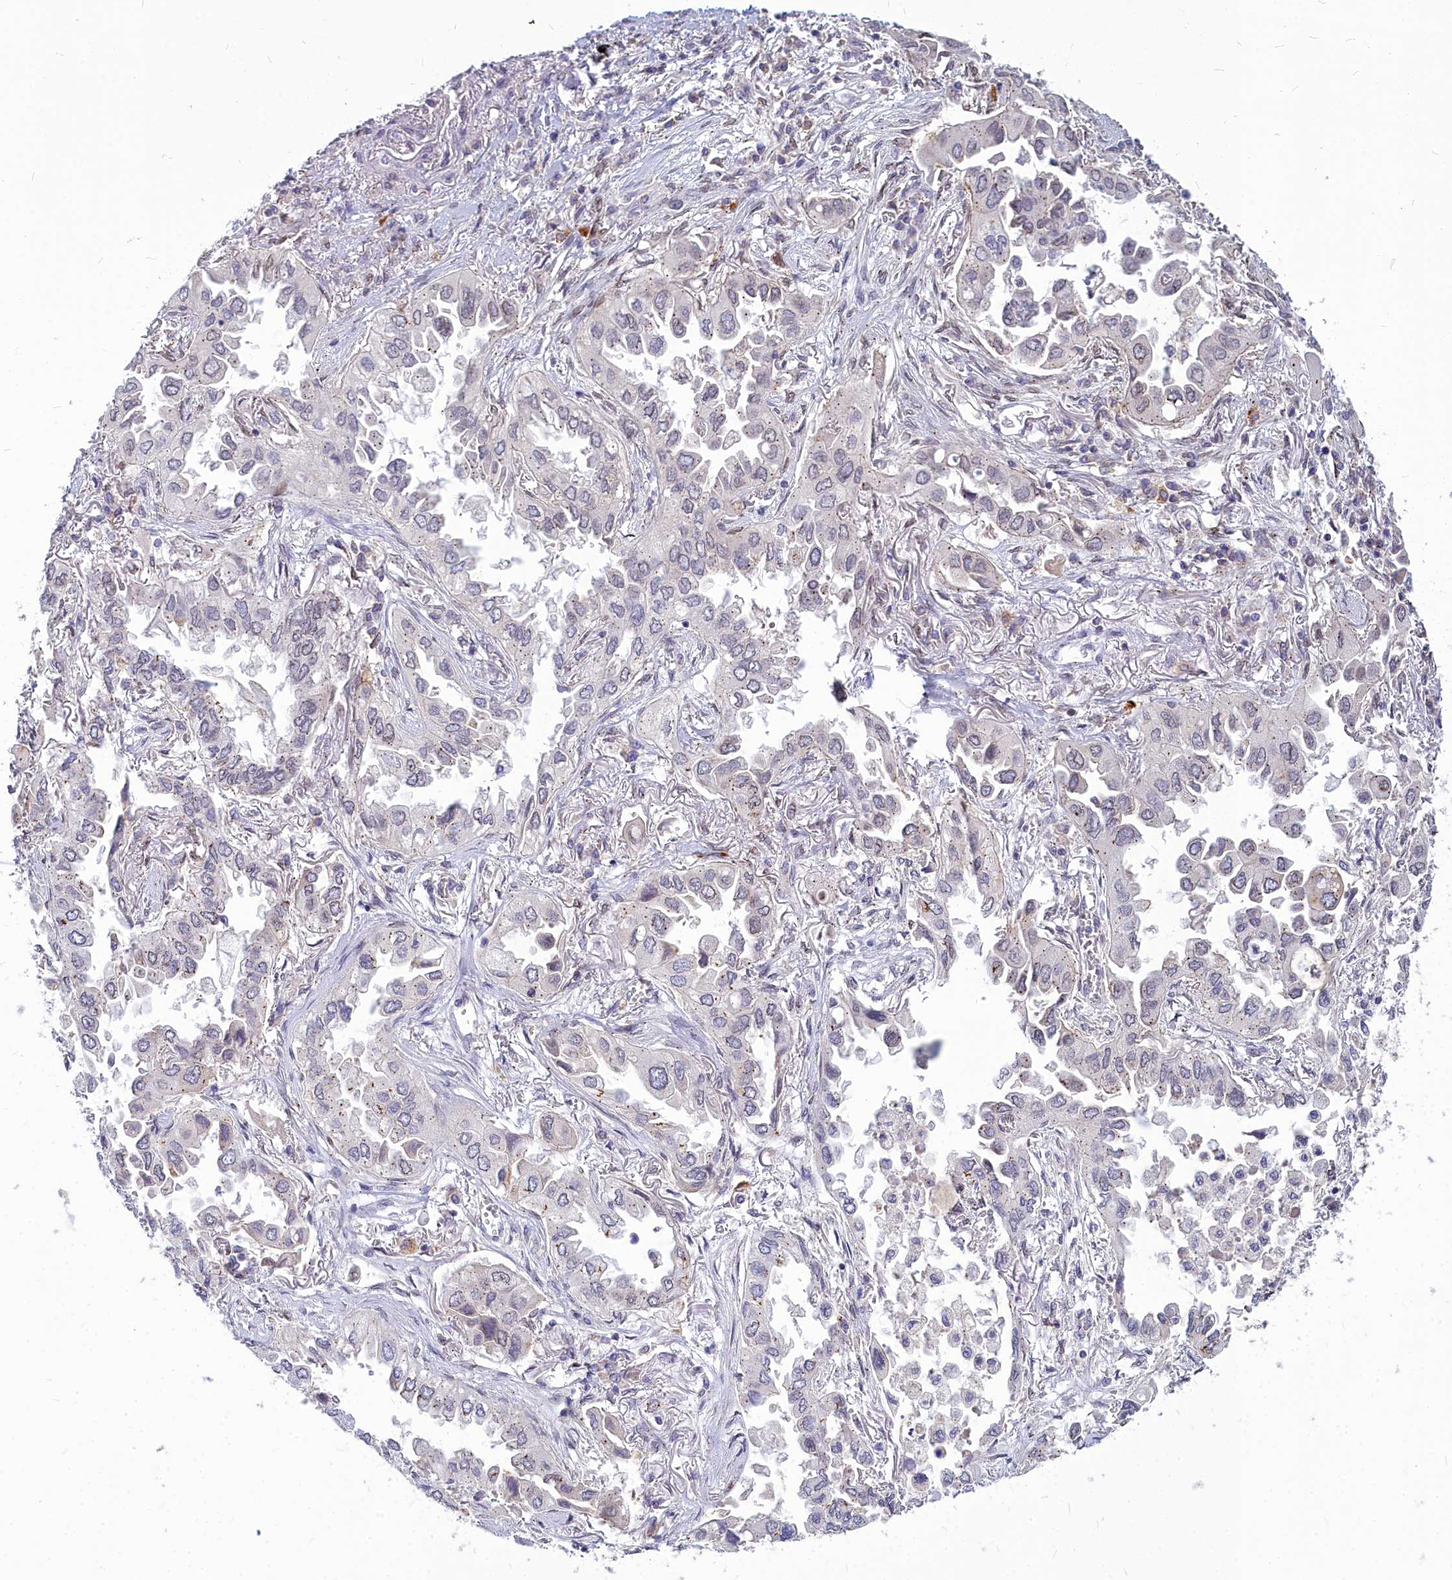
{"staining": {"intensity": "weak", "quantity": "25%-75%", "location": "cytoplasmic/membranous,nuclear"}, "tissue": "lung cancer", "cell_type": "Tumor cells", "image_type": "cancer", "snomed": [{"axis": "morphology", "description": "Adenocarcinoma, NOS"}, {"axis": "topography", "description": "Lung"}], "caption": "High-power microscopy captured an immunohistochemistry histopathology image of lung cancer (adenocarcinoma), revealing weak cytoplasmic/membranous and nuclear staining in approximately 25%-75% of tumor cells.", "gene": "NOXA1", "patient": {"sex": "female", "age": 76}}